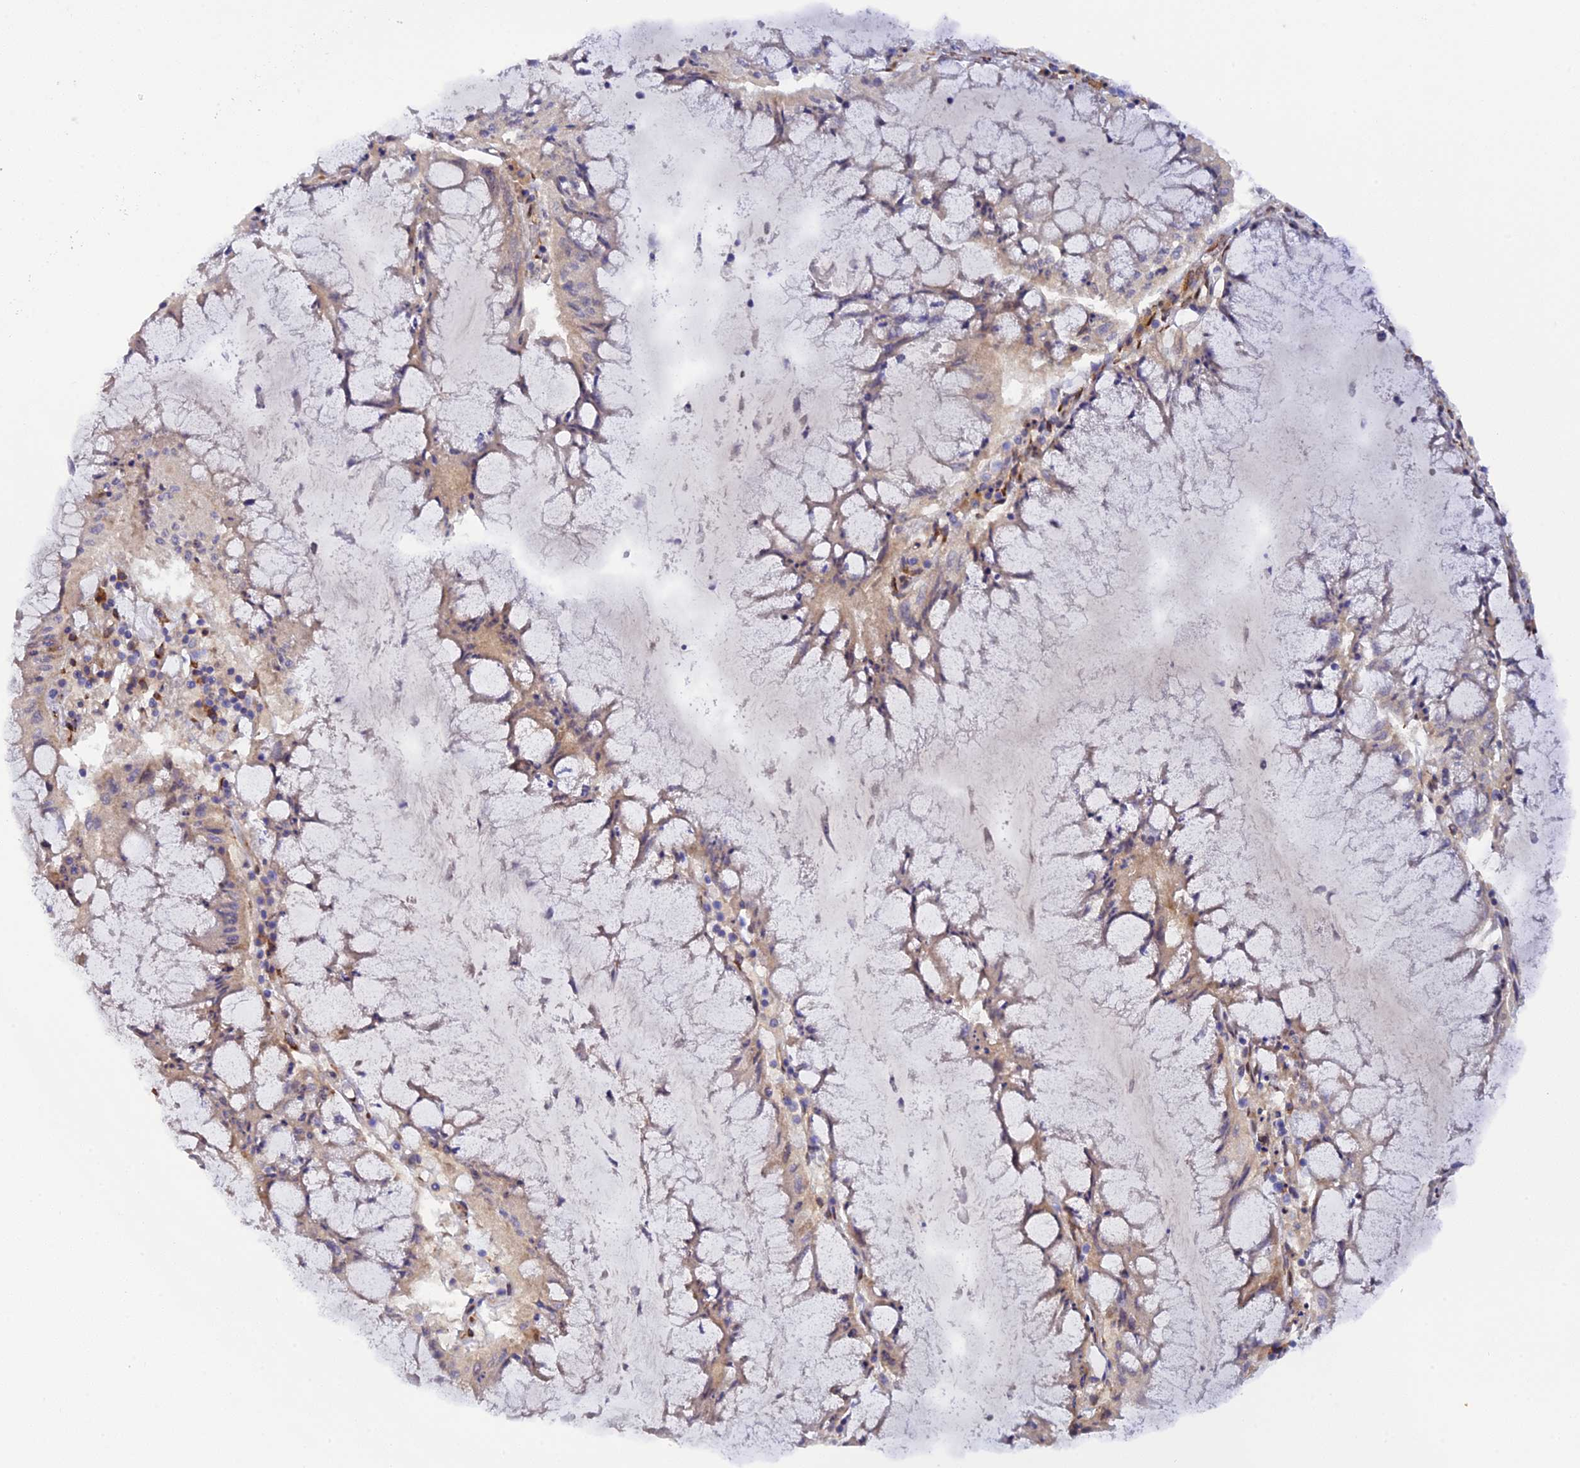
{"staining": {"intensity": "negative", "quantity": "none", "location": "none"}, "tissue": "pancreatic cancer", "cell_type": "Tumor cells", "image_type": "cancer", "snomed": [{"axis": "morphology", "description": "Adenocarcinoma, NOS"}, {"axis": "topography", "description": "Pancreas"}], "caption": "Tumor cells are negative for protein expression in human pancreatic cancer (adenocarcinoma).", "gene": "P3H3", "patient": {"sex": "female", "age": 50}}